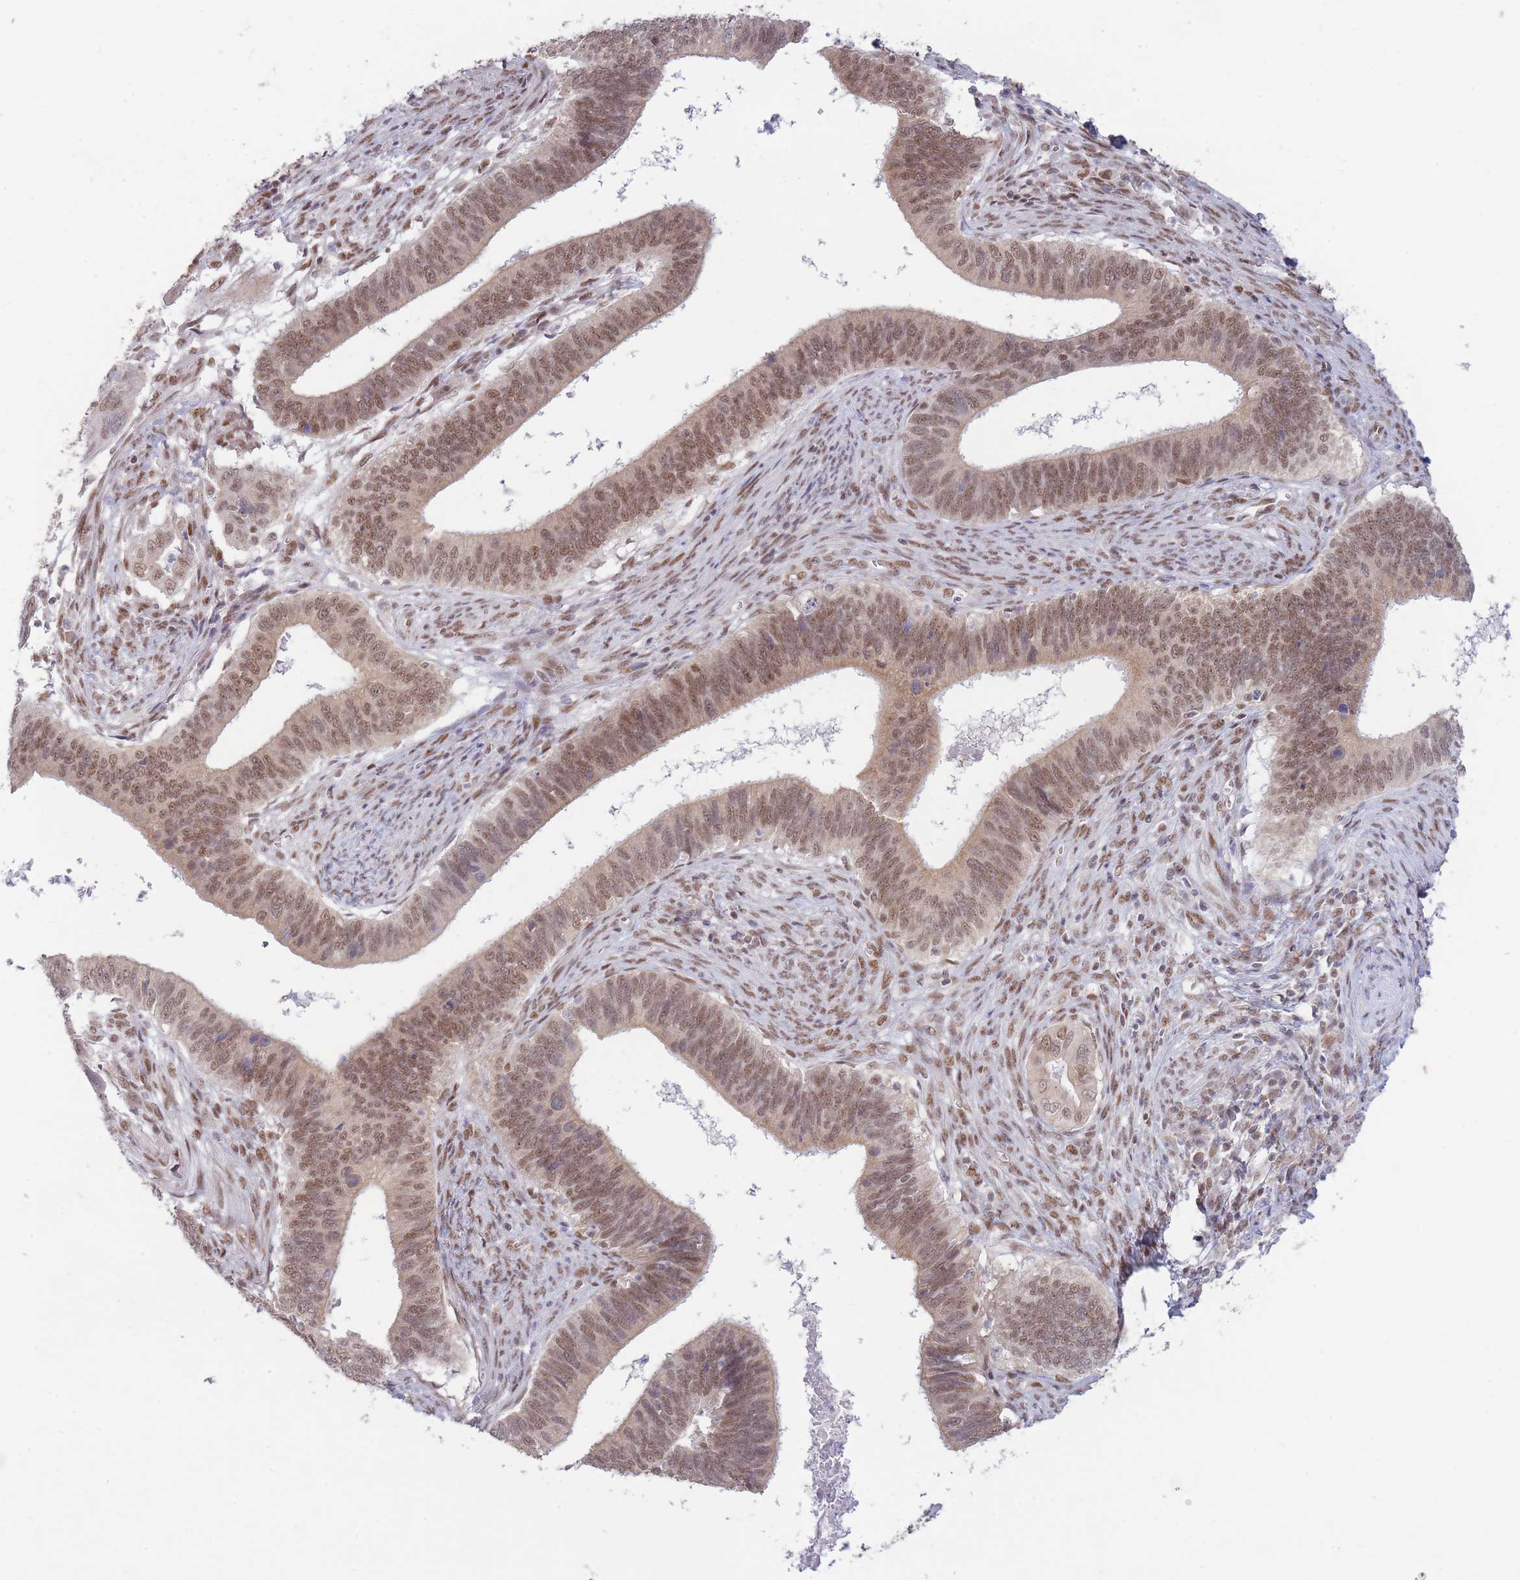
{"staining": {"intensity": "moderate", "quantity": ">75%", "location": "cytoplasmic/membranous,nuclear"}, "tissue": "cervical cancer", "cell_type": "Tumor cells", "image_type": "cancer", "snomed": [{"axis": "morphology", "description": "Adenocarcinoma, NOS"}, {"axis": "topography", "description": "Cervix"}], "caption": "IHC micrograph of neoplastic tissue: cervical adenocarcinoma stained using immunohistochemistry displays medium levels of moderate protein expression localized specifically in the cytoplasmic/membranous and nuclear of tumor cells, appearing as a cytoplasmic/membranous and nuclear brown color.", "gene": "CARD8", "patient": {"sex": "female", "age": 42}}